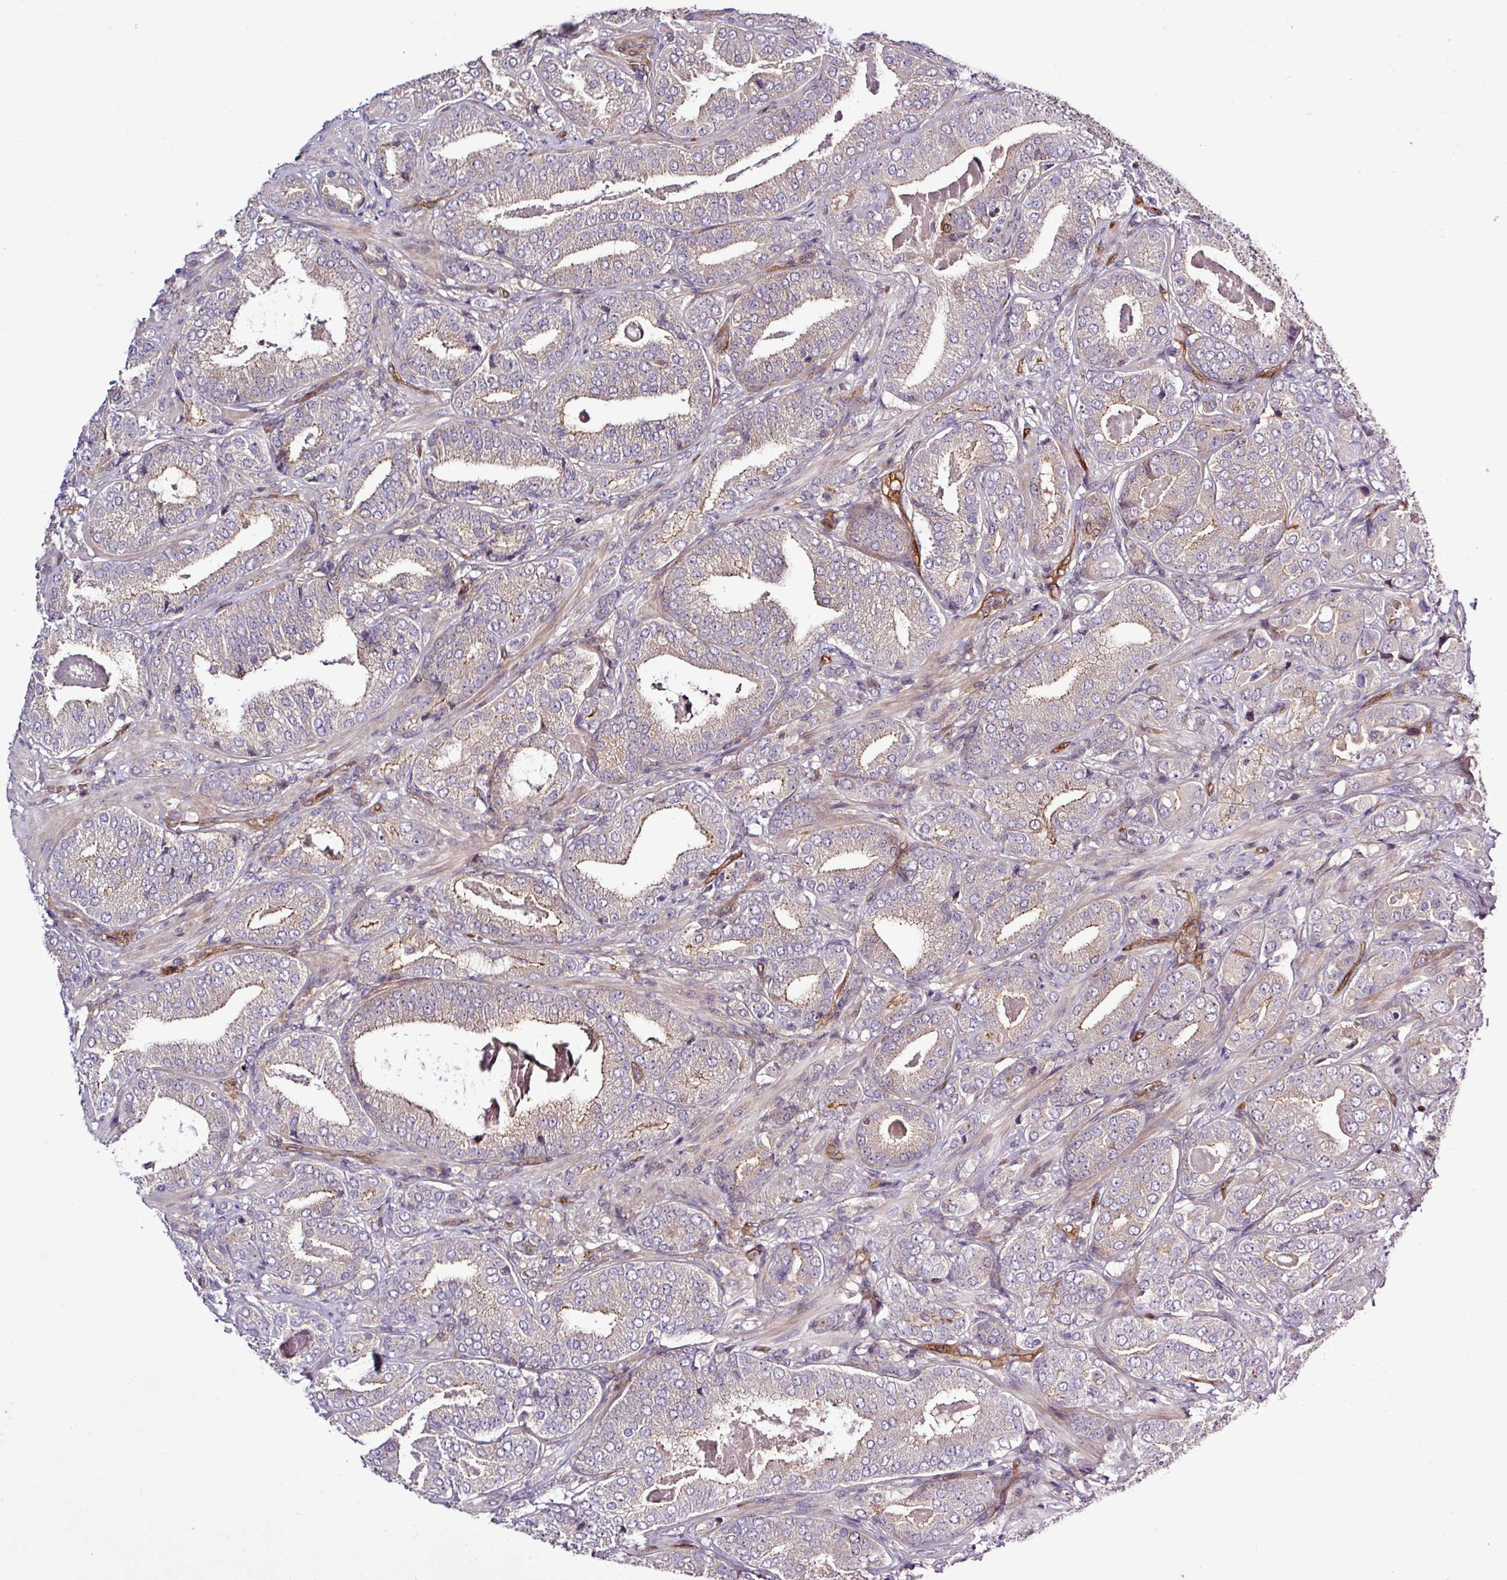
{"staining": {"intensity": "weak", "quantity": "25%-75%", "location": "cytoplasmic/membranous"}, "tissue": "prostate cancer", "cell_type": "Tumor cells", "image_type": "cancer", "snomed": [{"axis": "morphology", "description": "Adenocarcinoma, High grade"}, {"axis": "topography", "description": "Prostate"}], "caption": "IHC of prostate high-grade adenocarcinoma displays low levels of weak cytoplasmic/membranous staining in about 25%-75% of tumor cells.", "gene": "CARHSP1", "patient": {"sex": "male", "age": 63}}